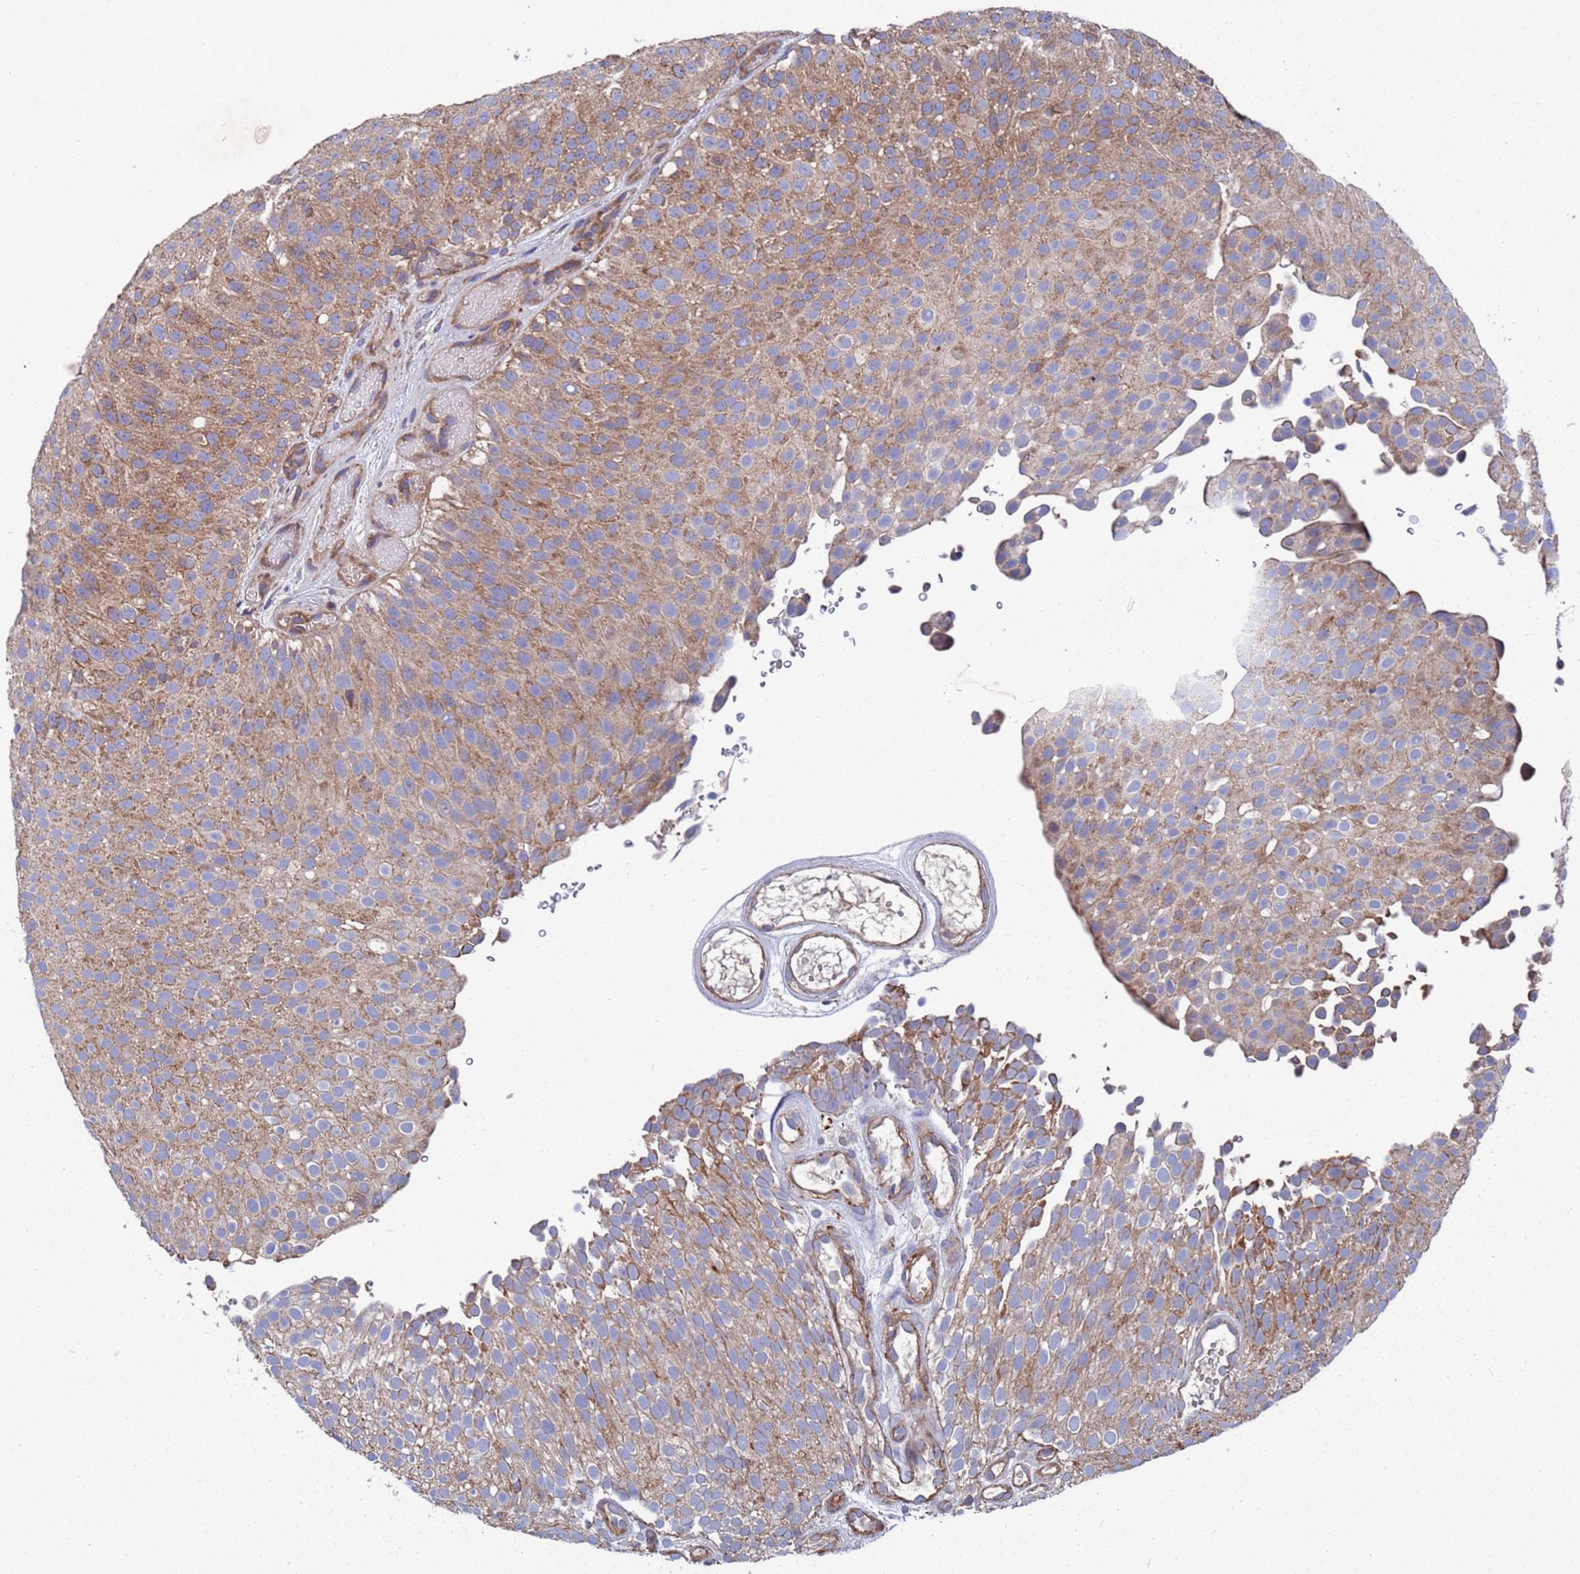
{"staining": {"intensity": "moderate", "quantity": "25%-75%", "location": "cytoplasmic/membranous"}, "tissue": "urothelial cancer", "cell_type": "Tumor cells", "image_type": "cancer", "snomed": [{"axis": "morphology", "description": "Urothelial carcinoma, Low grade"}, {"axis": "topography", "description": "Urinary bladder"}], "caption": "Immunohistochemical staining of human urothelial cancer demonstrates medium levels of moderate cytoplasmic/membranous expression in about 25%-75% of tumor cells. The protein of interest is shown in brown color, while the nuclei are stained blue.", "gene": "PYCR1", "patient": {"sex": "male", "age": 78}}